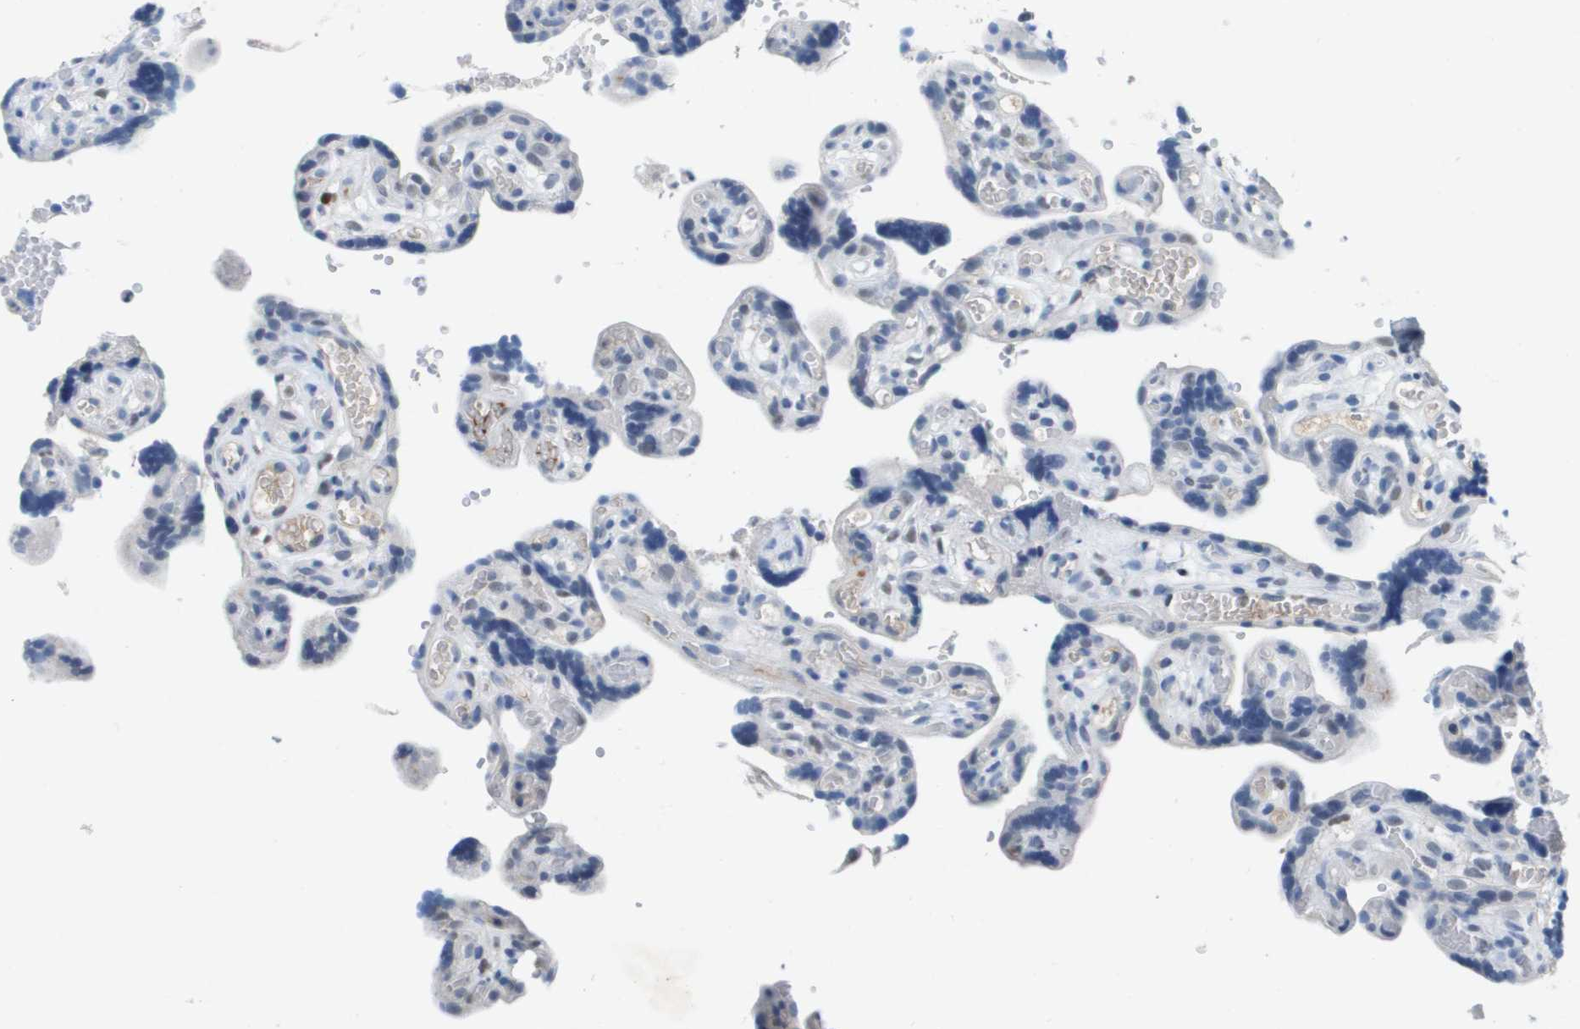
{"staining": {"intensity": "strong", "quantity": ">75%", "location": "nuclear"}, "tissue": "placenta", "cell_type": "Decidual cells", "image_type": "normal", "snomed": [{"axis": "morphology", "description": "Normal tissue, NOS"}, {"axis": "topography", "description": "Placenta"}], "caption": "IHC histopathology image of benign placenta: human placenta stained using IHC exhibits high levels of strong protein expression localized specifically in the nuclear of decidual cells, appearing as a nuclear brown color.", "gene": "TP53RK", "patient": {"sex": "female", "age": 30}}